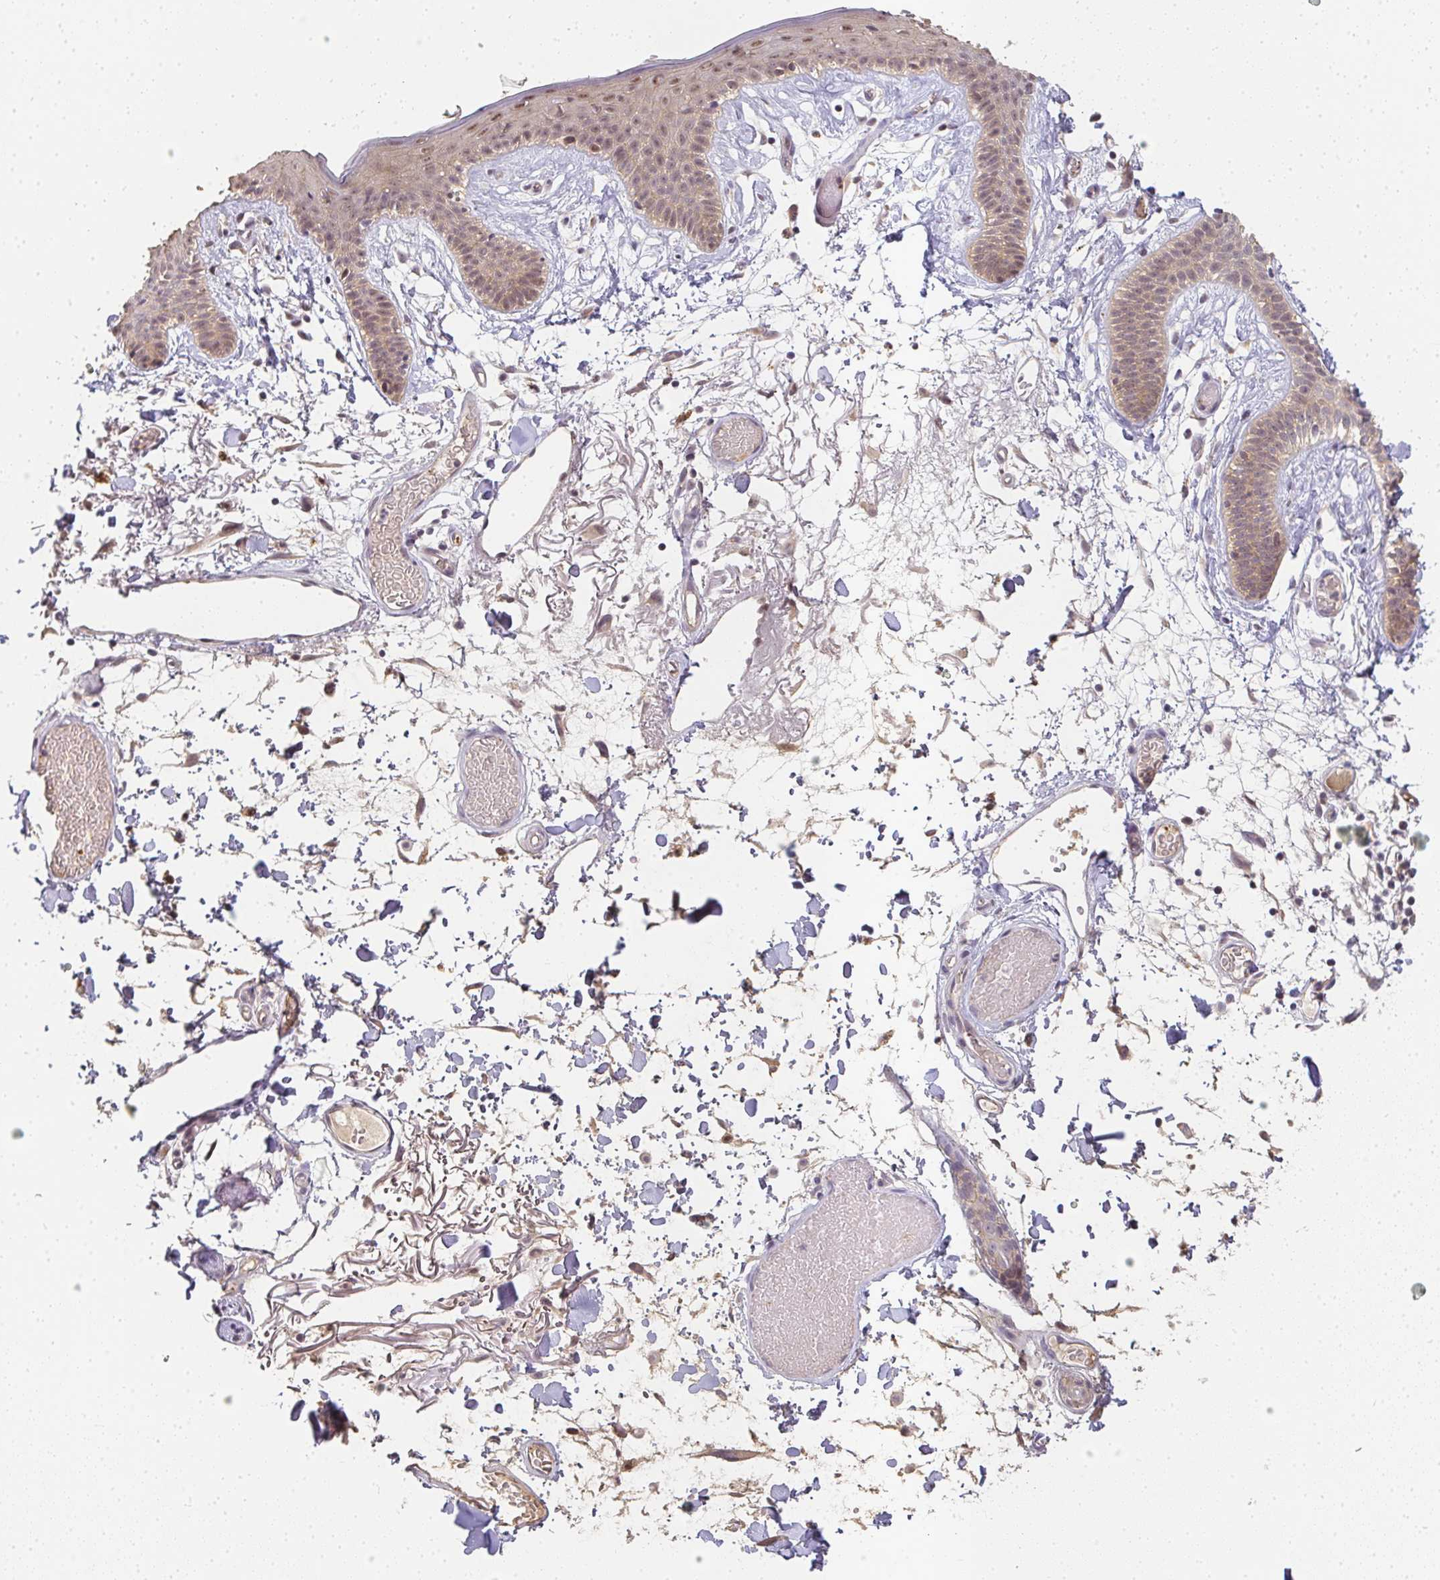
{"staining": {"intensity": "weak", "quantity": "25%-75%", "location": "cytoplasmic/membranous"}, "tissue": "skin", "cell_type": "Fibroblasts", "image_type": "normal", "snomed": [{"axis": "morphology", "description": "Normal tissue, NOS"}, {"axis": "topography", "description": "Skin"}], "caption": "Immunohistochemical staining of unremarkable human skin demonstrates weak cytoplasmic/membranous protein expression in about 25%-75% of fibroblasts. The staining was performed using DAB, with brown indicating positive protein expression. Nuclei are stained blue with hematoxylin.", "gene": "SLC35B3", "patient": {"sex": "male", "age": 79}}